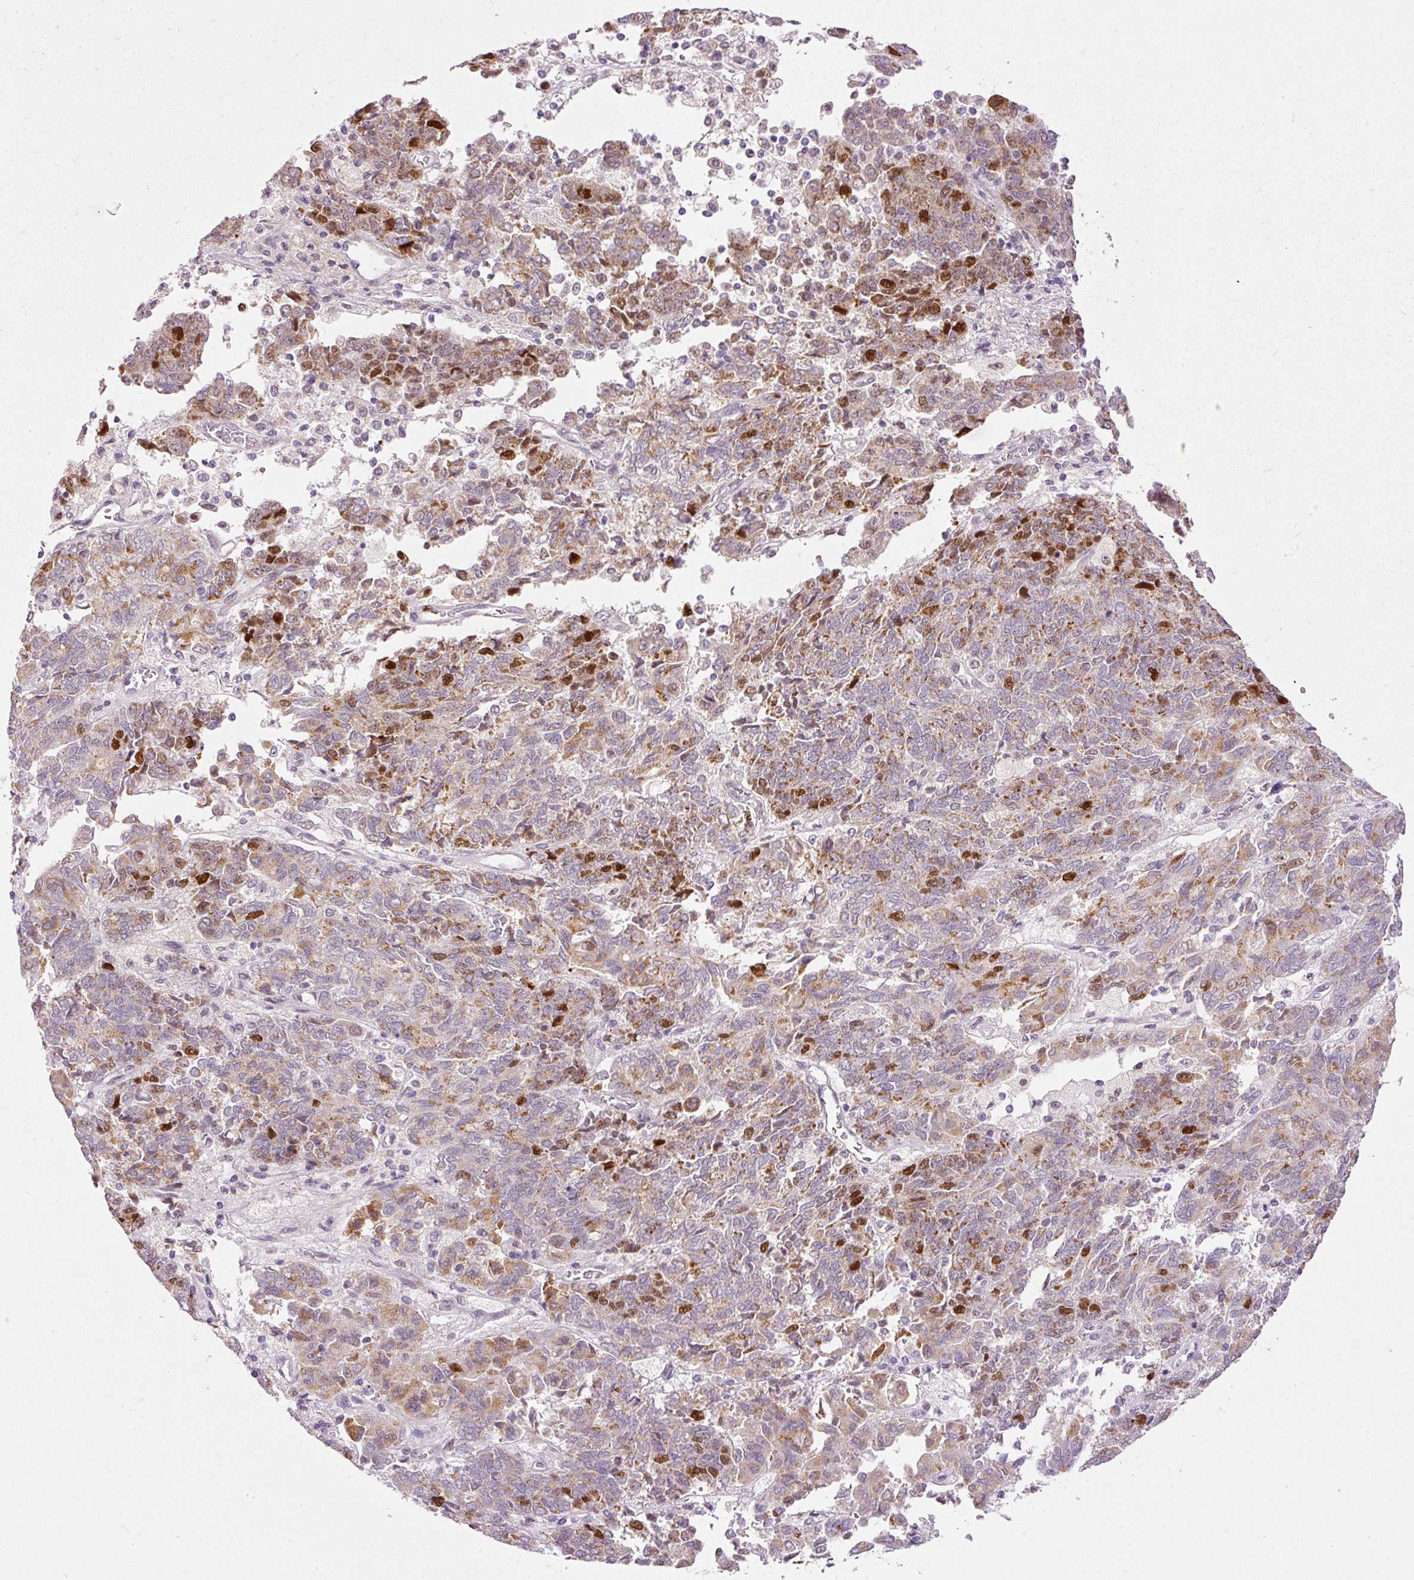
{"staining": {"intensity": "moderate", "quantity": "25%-75%", "location": "cytoplasmic/membranous,nuclear"}, "tissue": "endometrial cancer", "cell_type": "Tumor cells", "image_type": "cancer", "snomed": [{"axis": "morphology", "description": "Adenocarcinoma, NOS"}, {"axis": "topography", "description": "Endometrium"}], "caption": "Tumor cells display medium levels of moderate cytoplasmic/membranous and nuclear expression in about 25%-75% of cells in adenocarcinoma (endometrial). The staining was performed using DAB (3,3'-diaminobenzidine), with brown indicating positive protein expression. Nuclei are stained blue with hematoxylin.", "gene": "KPNA2", "patient": {"sex": "female", "age": 80}}